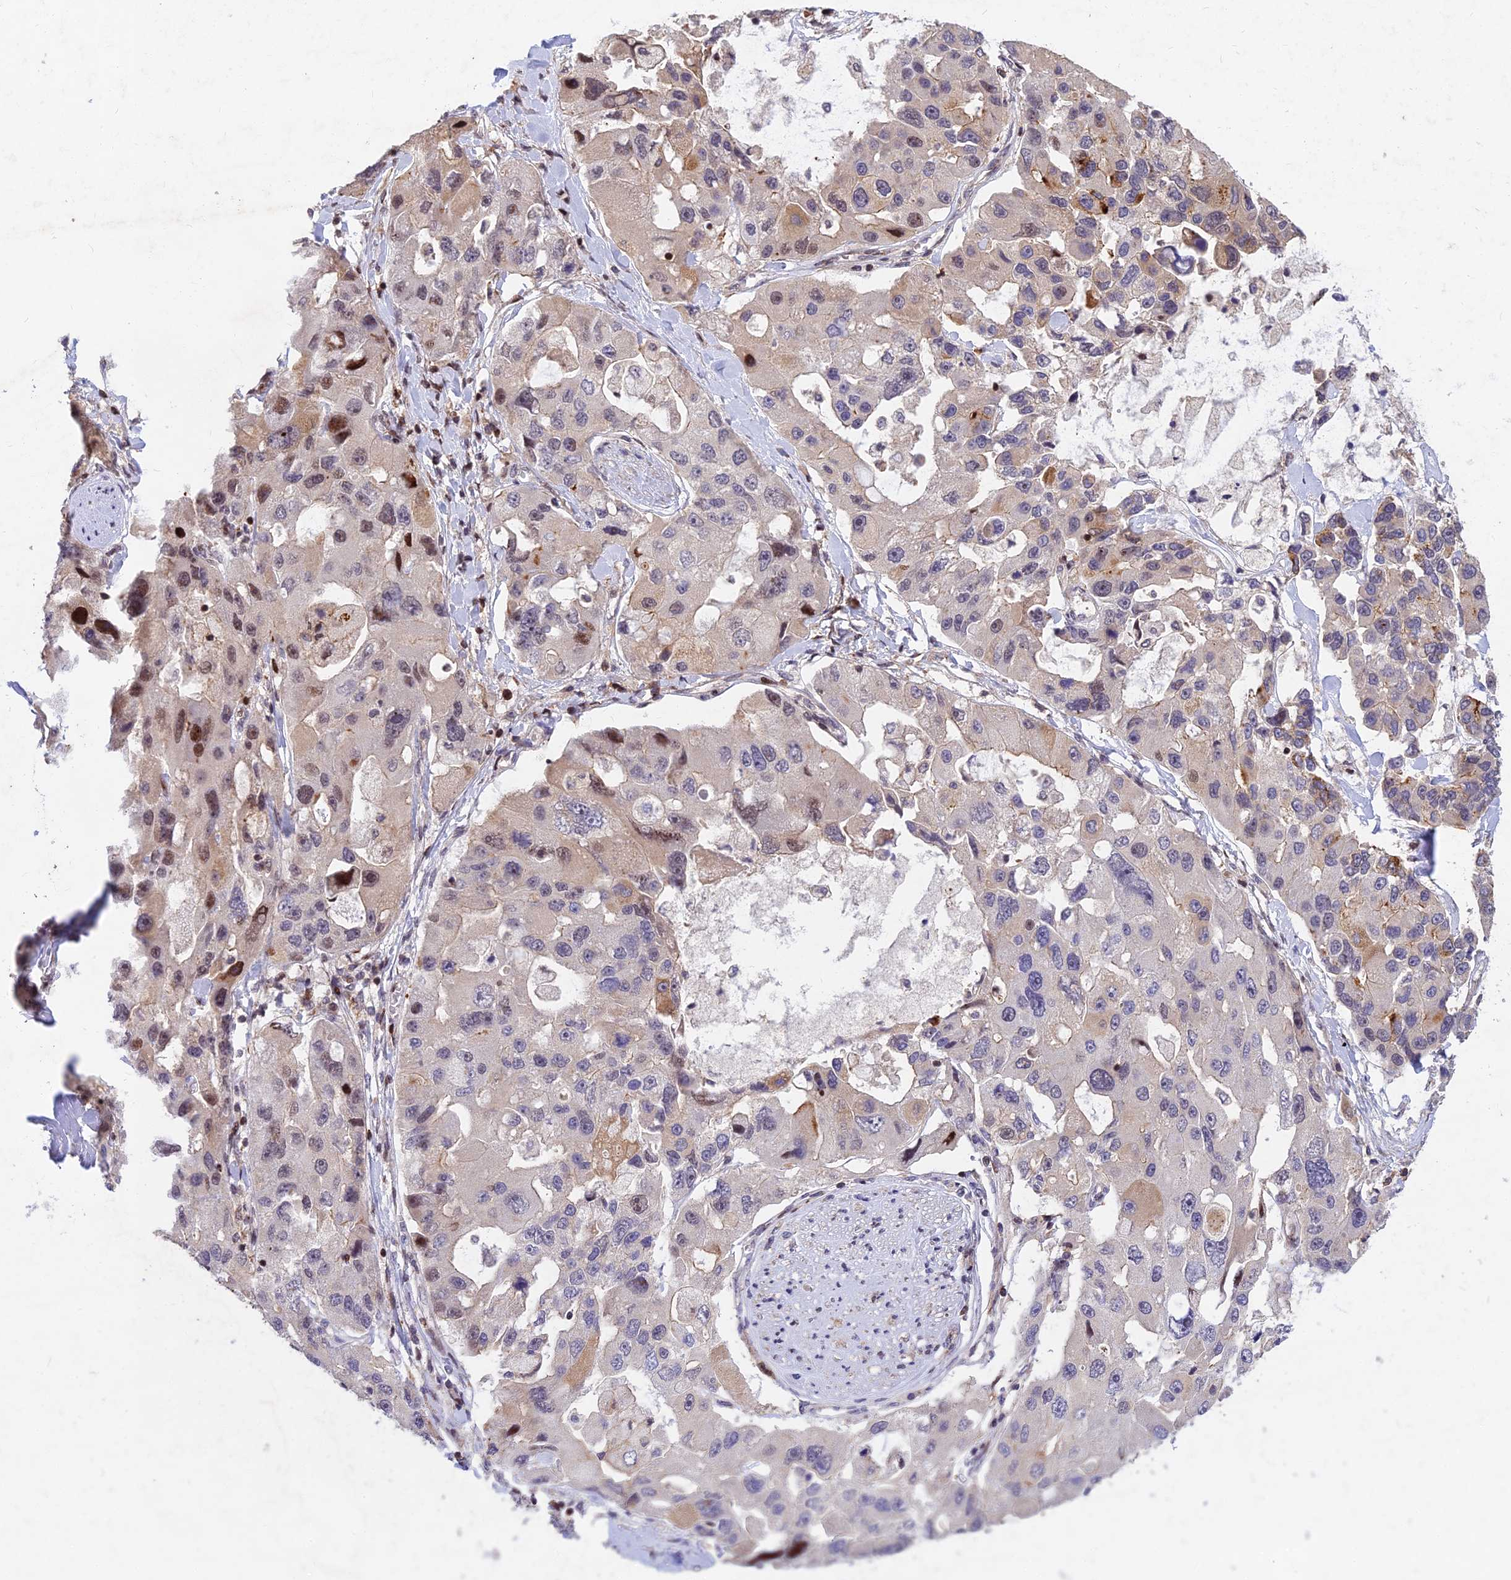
{"staining": {"intensity": "moderate", "quantity": "<25%", "location": "nuclear"}, "tissue": "lung cancer", "cell_type": "Tumor cells", "image_type": "cancer", "snomed": [{"axis": "morphology", "description": "Adenocarcinoma, NOS"}, {"axis": "topography", "description": "Lung"}], "caption": "This is a micrograph of immunohistochemistry (IHC) staining of lung cancer (adenocarcinoma), which shows moderate positivity in the nuclear of tumor cells.", "gene": "RELCH", "patient": {"sex": "female", "age": 54}}